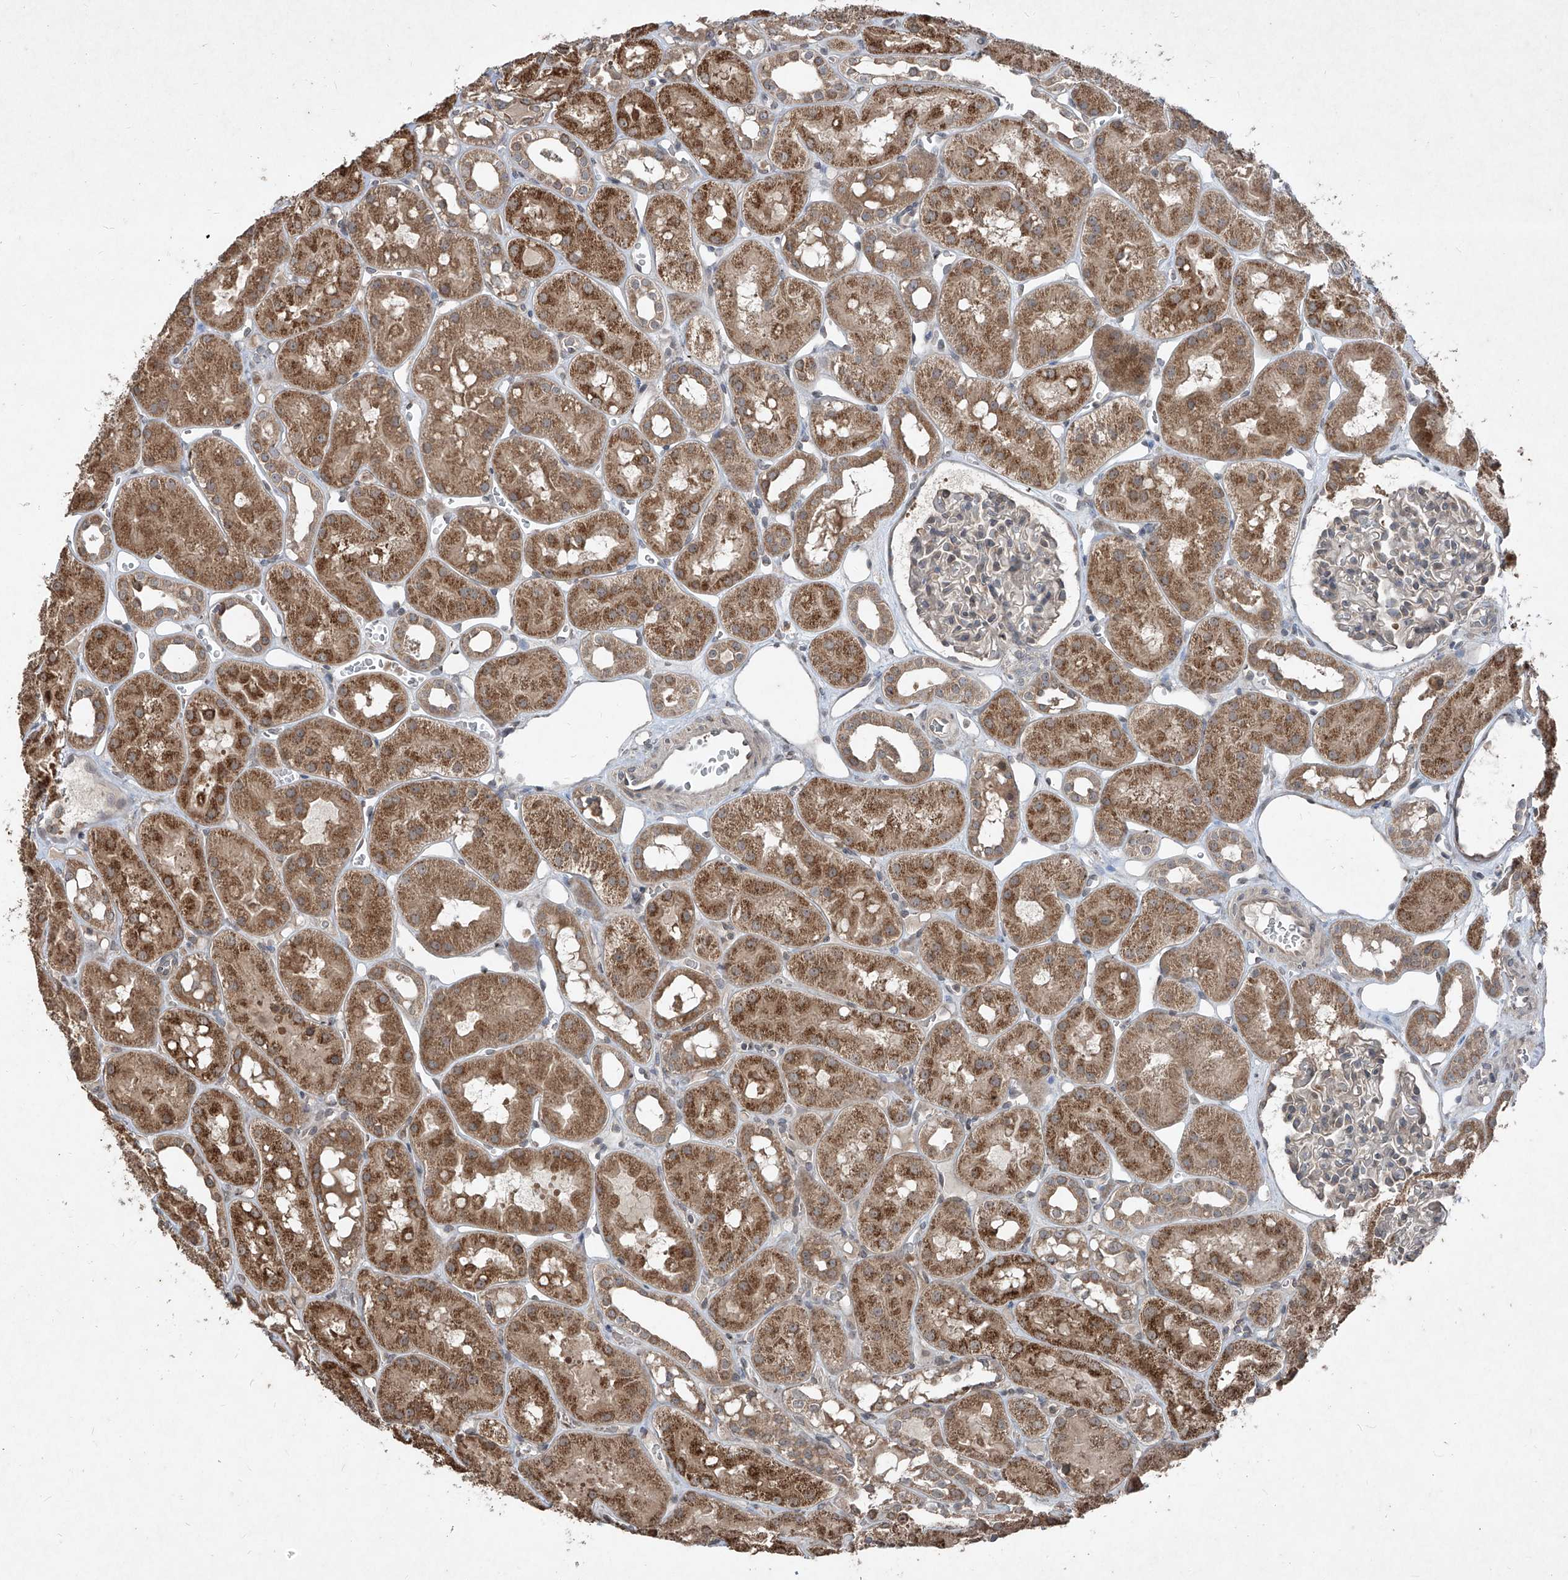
{"staining": {"intensity": "negative", "quantity": "none", "location": "none"}, "tissue": "kidney", "cell_type": "Cells in glomeruli", "image_type": "normal", "snomed": [{"axis": "morphology", "description": "Normal tissue, NOS"}, {"axis": "topography", "description": "Kidney"}], "caption": "Immunohistochemical staining of benign human kidney displays no significant expression in cells in glomeruli. The staining is performed using DAB (3,3'-diaminobenzidine) brown chromogen with nuclei counter-stained in using hematoxylin.", "gene": "ABCD3", "patient": {"sex": "male", "age": 16}}